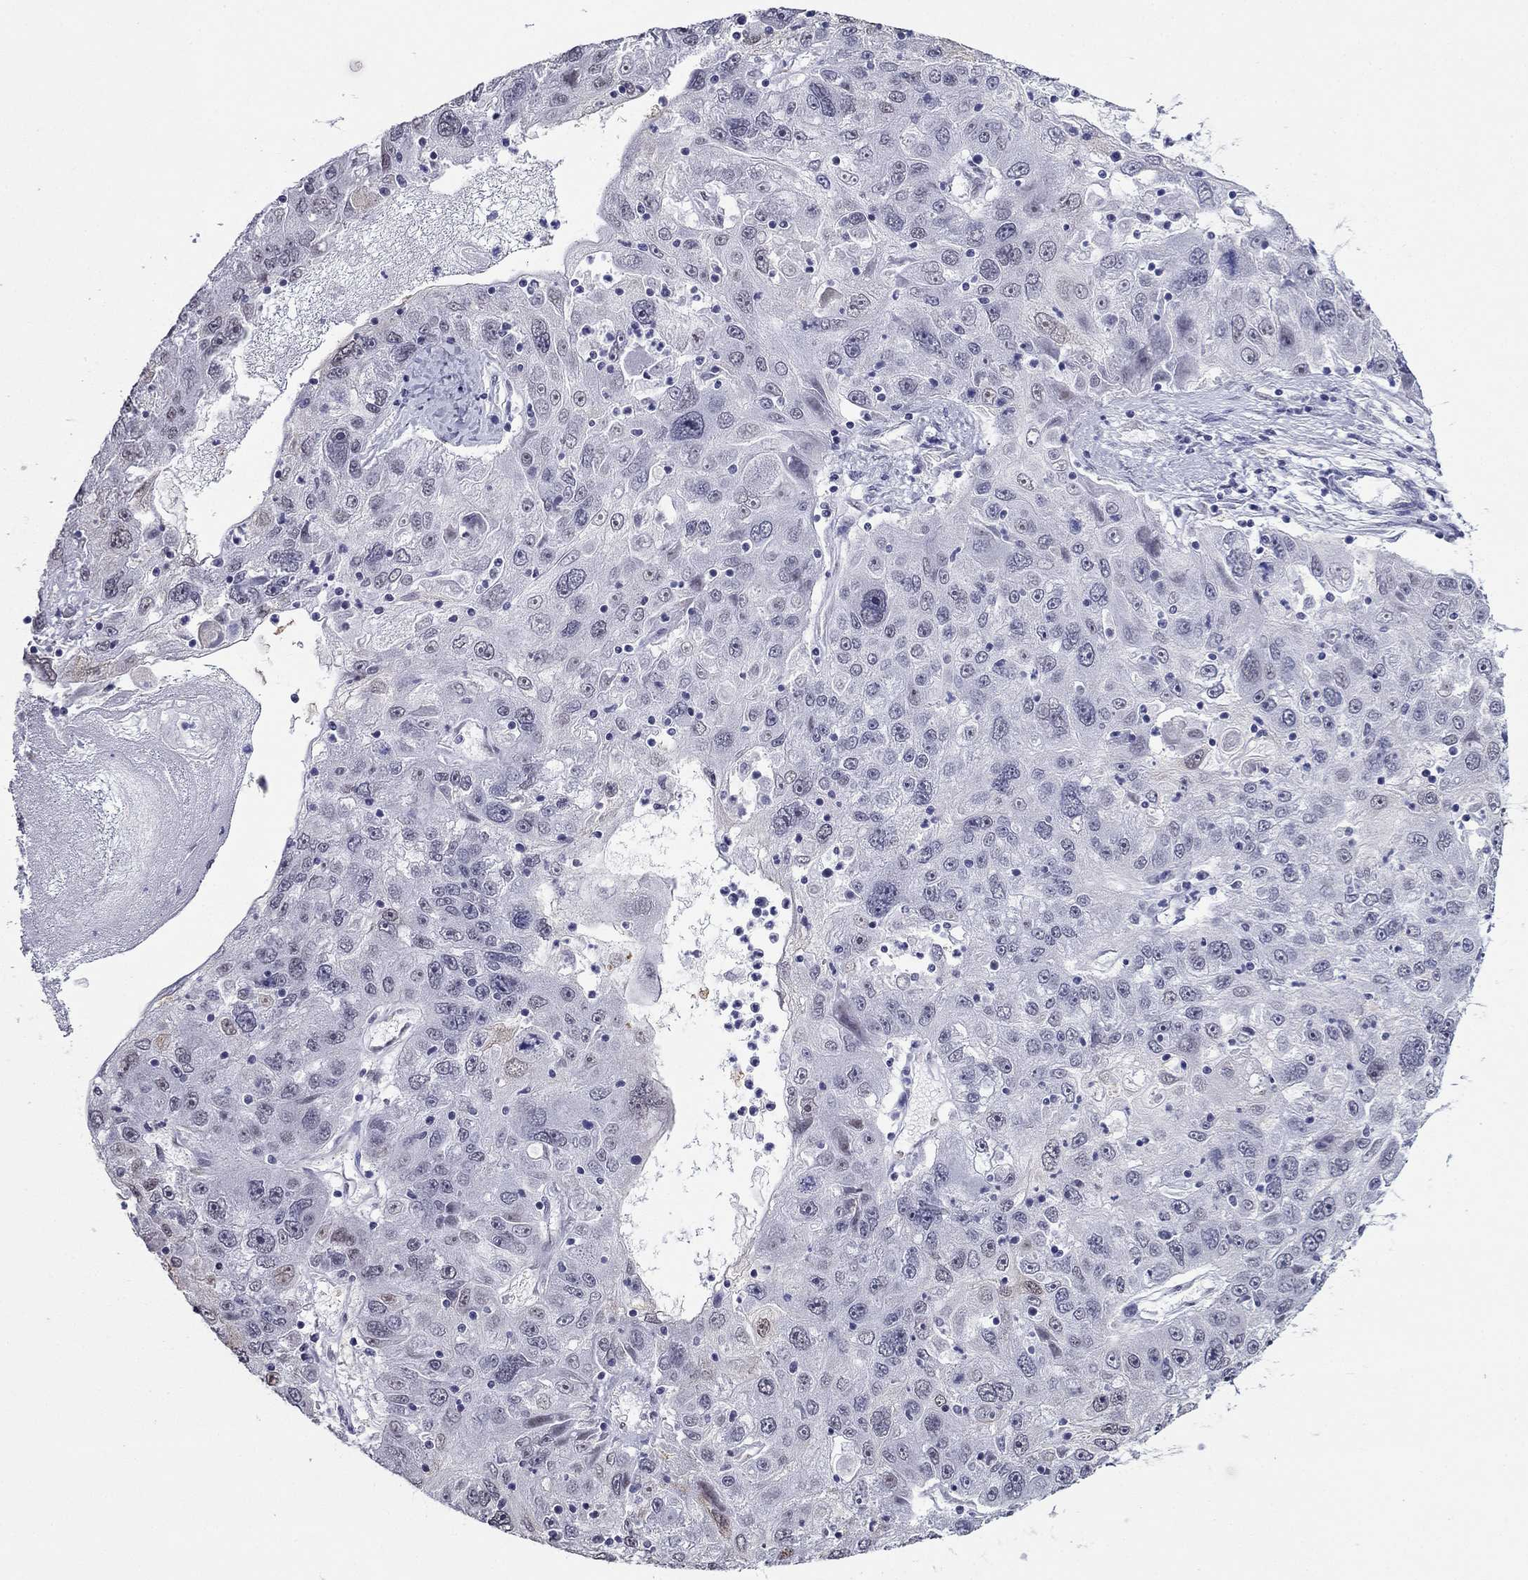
{"staining": {"intensity": "negative", "quantity": "none", "location": "none"}, "tissue": "stomach cancer", "cell_type": "Tumor cells", "image_type": "cancer", "snomed": [{"axis": "morphology", "description": "Adenocarcinoma, NOS"}, {"axis": "topography", "description": "Stomach"}], "caption": "Tumor cells are negative for protein expression in human stomach cancer (adenocarcinoma). Nuclei are stained in blue.", "gene": "PPM1G", "patient": {"sex": "male", "age": 56}}